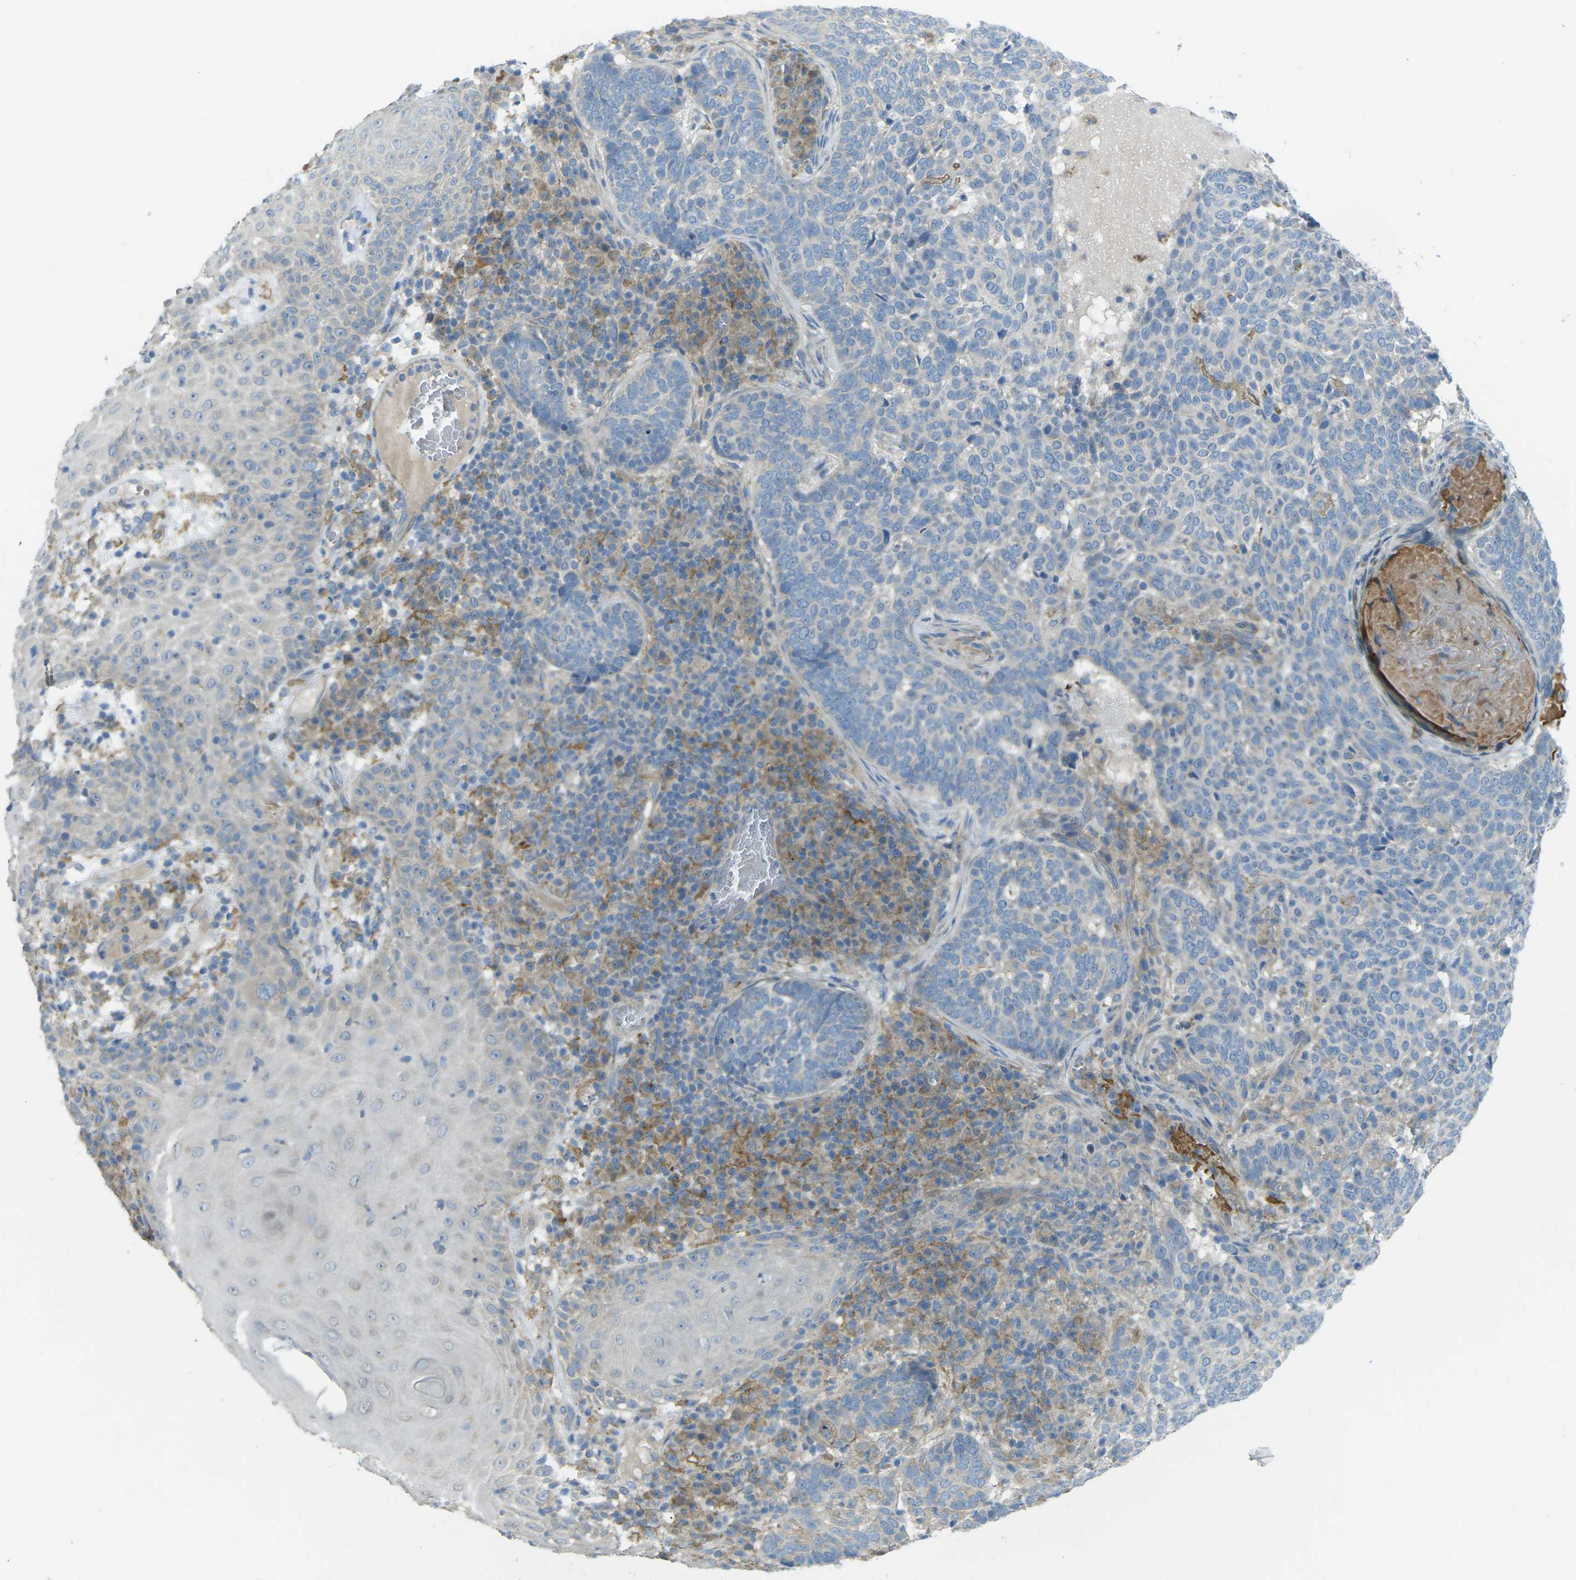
{"staining": {"intensity": "negative", "quantity": "none", "location": "none"}, "tissue": "skin cancer", "cell_type": "Tumor cells", "image_type": "cancer", "snomed": [{"axis": "morphology", "description": "Basal cell carcinoma"}, {"axis": "topography", "description": "Skin"}], "caption": "This is an IHC photomicrograph of human basal cell carcinoma (skin). There is no expression in tumor cells.", "gene": "MYLK4", "patient": {"sex": "male", "age": 85}}